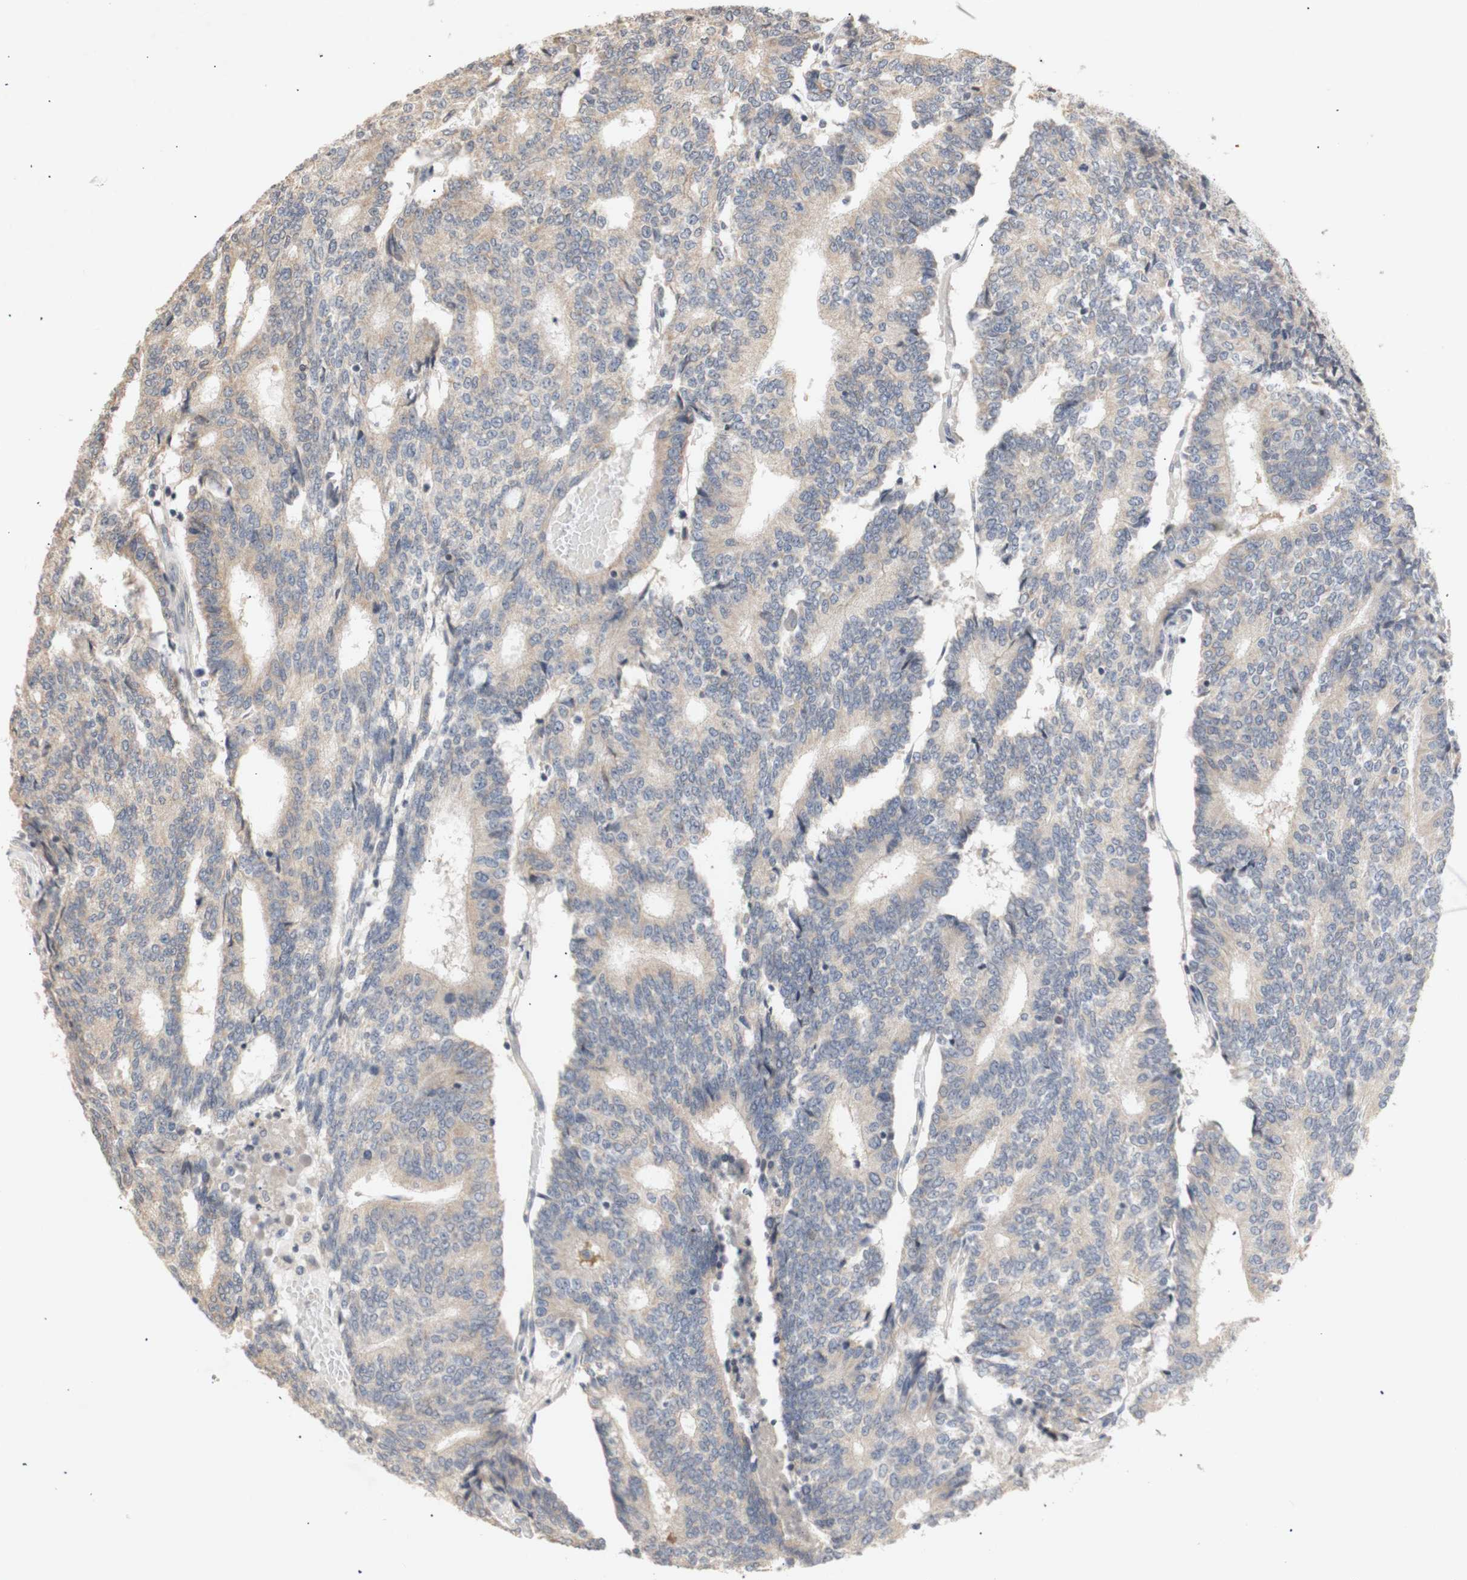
{"staining": {"intensity": "weak", "quantity": "25%-75%", "location": "cytoplasmic/membranous"}, "tissue": "prostate cancer", "cell_type": "Tumor cells", "image_type": "cancer", "snomed": [{"axis": "morphology", "description": "Normal tissue, NOS"}, {"axis": "morphology", "description": "Adenocarcinoma, High grade"}, {"axis": "topography", "description": "Prostate"}, {"axis": "topography", "description": "Seminal veicle"}], "caption": "A histopathology image of human high-grade adenocarcinoma (prostate) stained for a protein exhibits weak cytoplasmic/membranous brown staining in tumor cells.", "gene": "FOSB", "patient": {"sex": "male", "age": 55}}